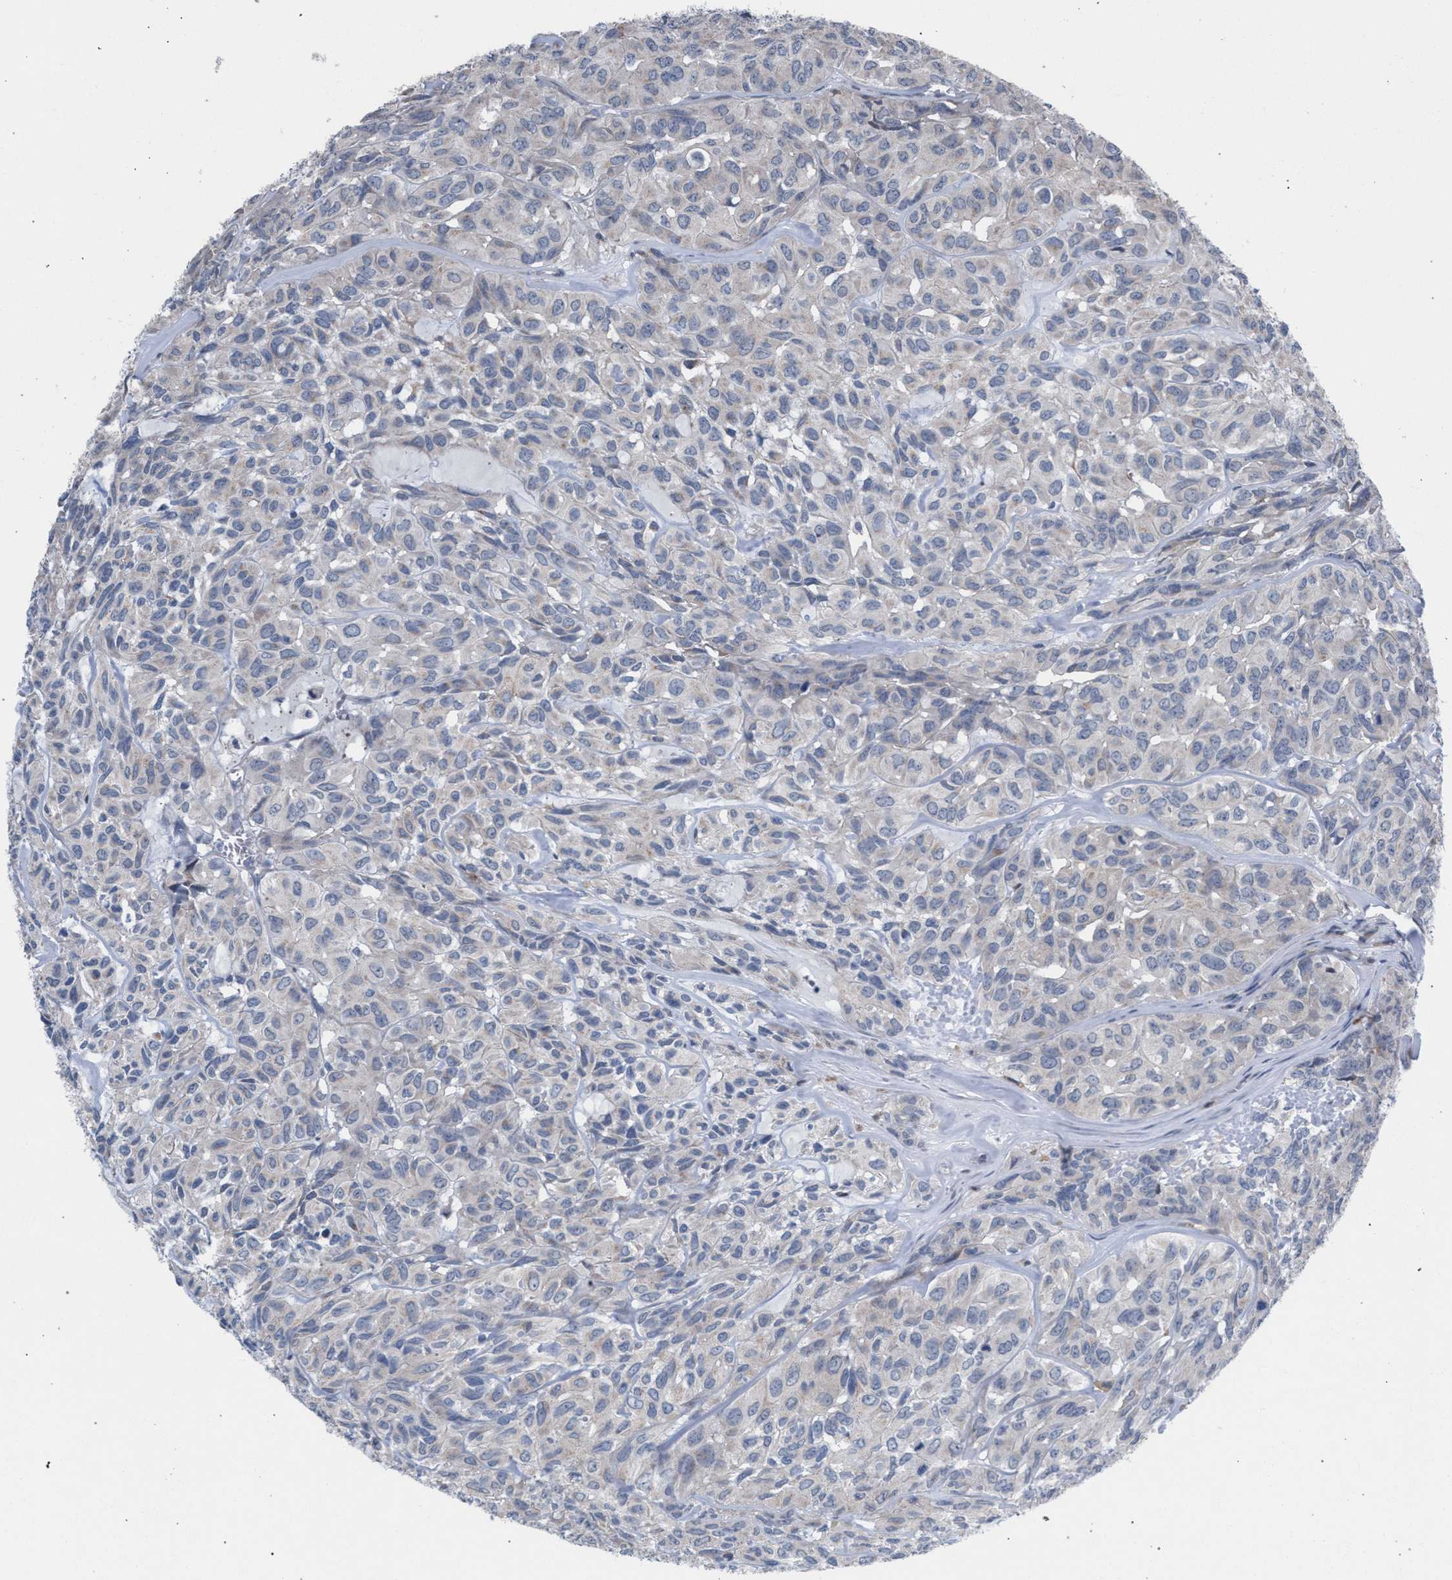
{"staining": {"intensity": "negative", "quantity": "none", "location": "none"}, "tissue": "head and neck cancer", "cell_type": "Tumor cells", "image_type": "cancer", "snomed": [{"axis": "morphology", "description": "Adenocarcinoma, NOS"}, {"axis": "topography", "description": "Salivary gland, NOS"}, {"axis": "topography", "description": "Head-Neck"}], "caption": "Photomicrograph shows no significant protein expression in tumor cells of head and neck cancer. (DAB IHC with hematoxylin counter stain).", "gene": "RNF135", "patient": {"sex": "female", "age": 76}}